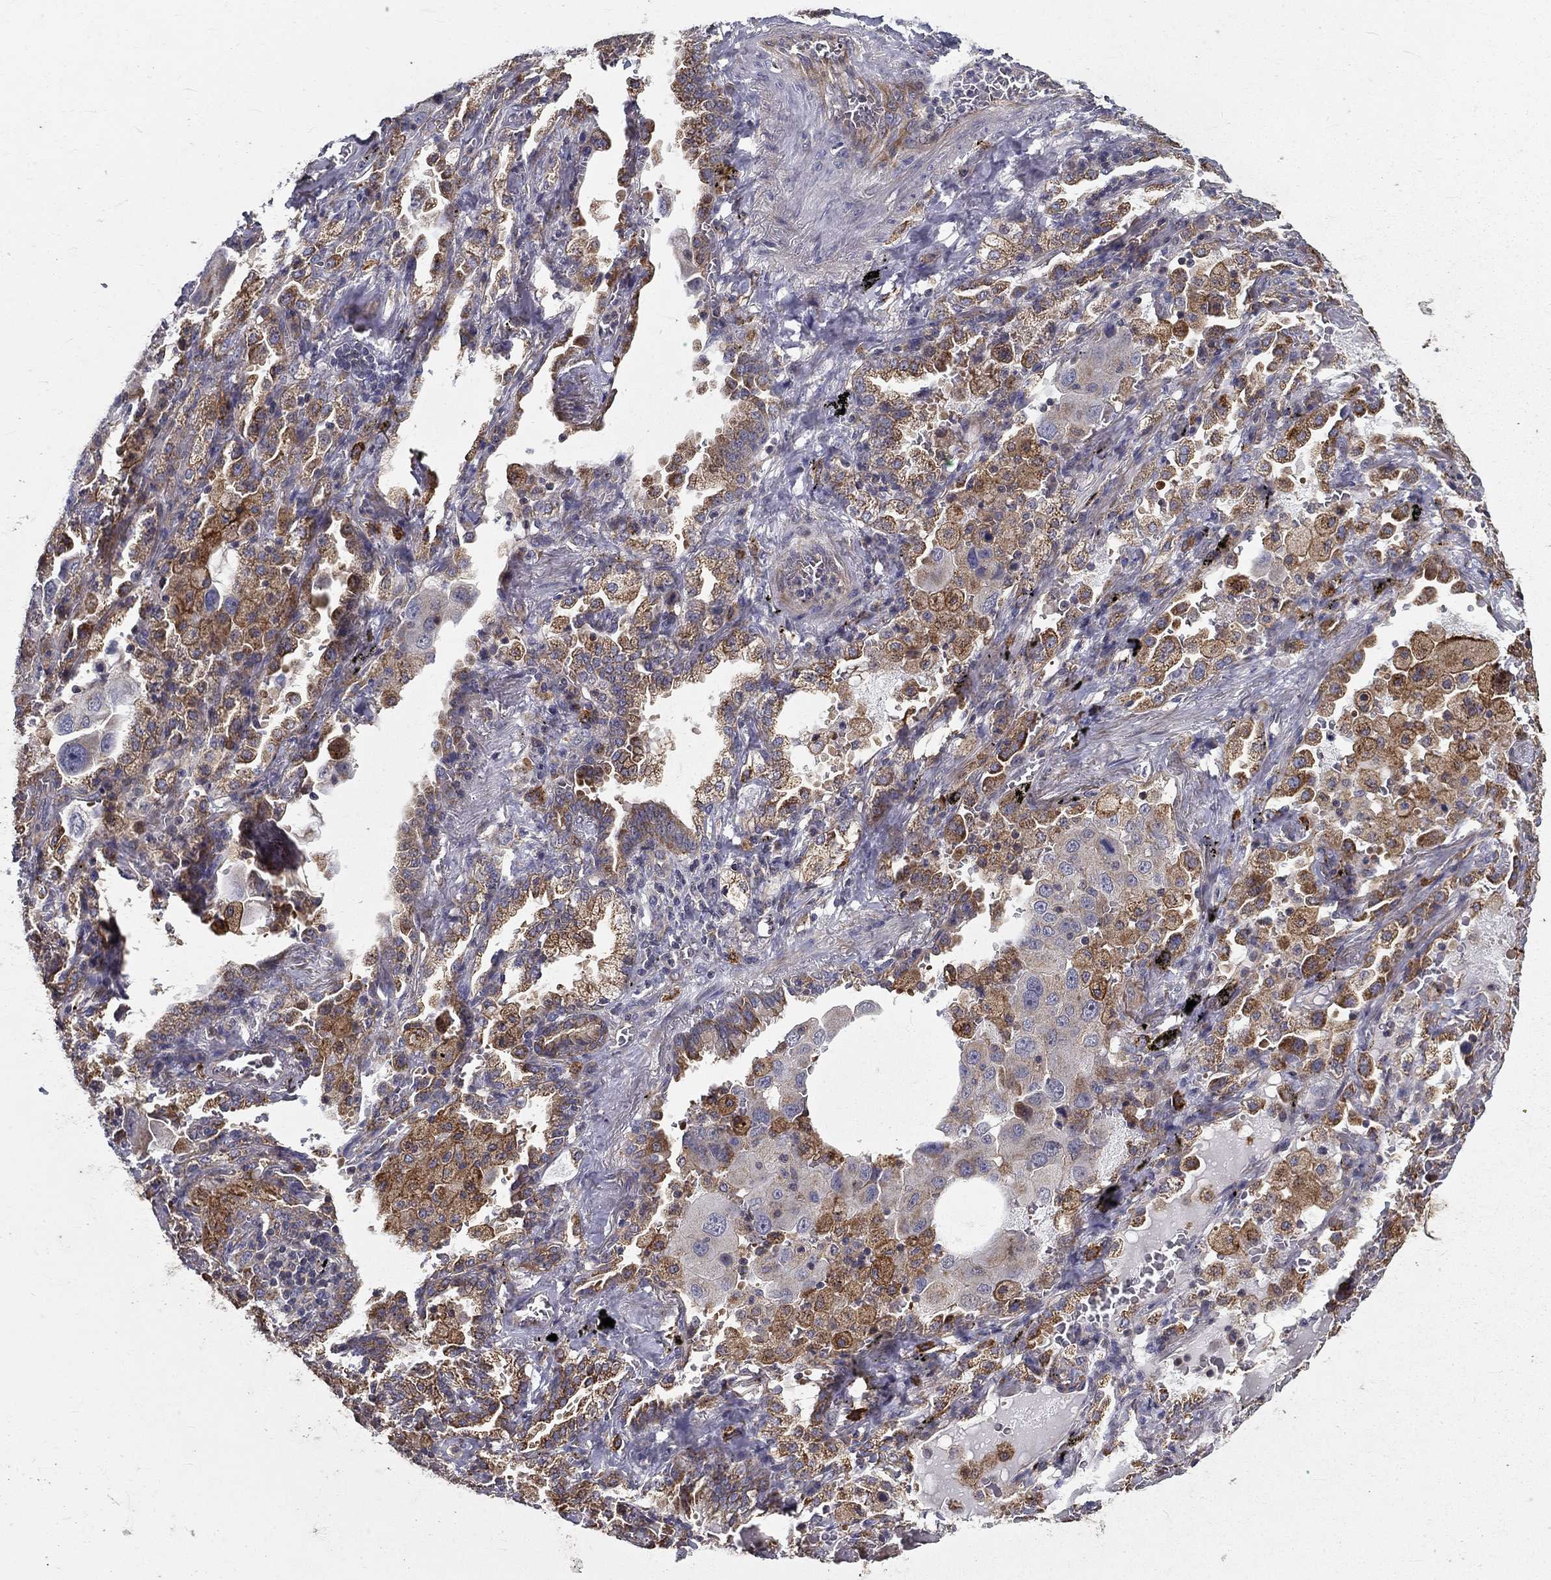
{"staining": {"intensity": "moderate", "quantity": "25%-75%", "location": "cytoplasmic/membranous"}, "tissue": "lung cancer", "cell_type": "Tumor cells", "image_type": "cancer", "snomed": [{"axis": "morphology", "description": "Adenocarcinoma, NOS"}, {"axis": "topography", "description": "Lung"}], "caption": "The photomicrograph displays immunohistochemical staining of lung adenocarcinoma. There is moderate cytoplasmic/membranous expression is present in approximately 25%-75% of tumor cells.", "gene": "ALDH4A1", "patient": {"sex": "female", "age": 61}}